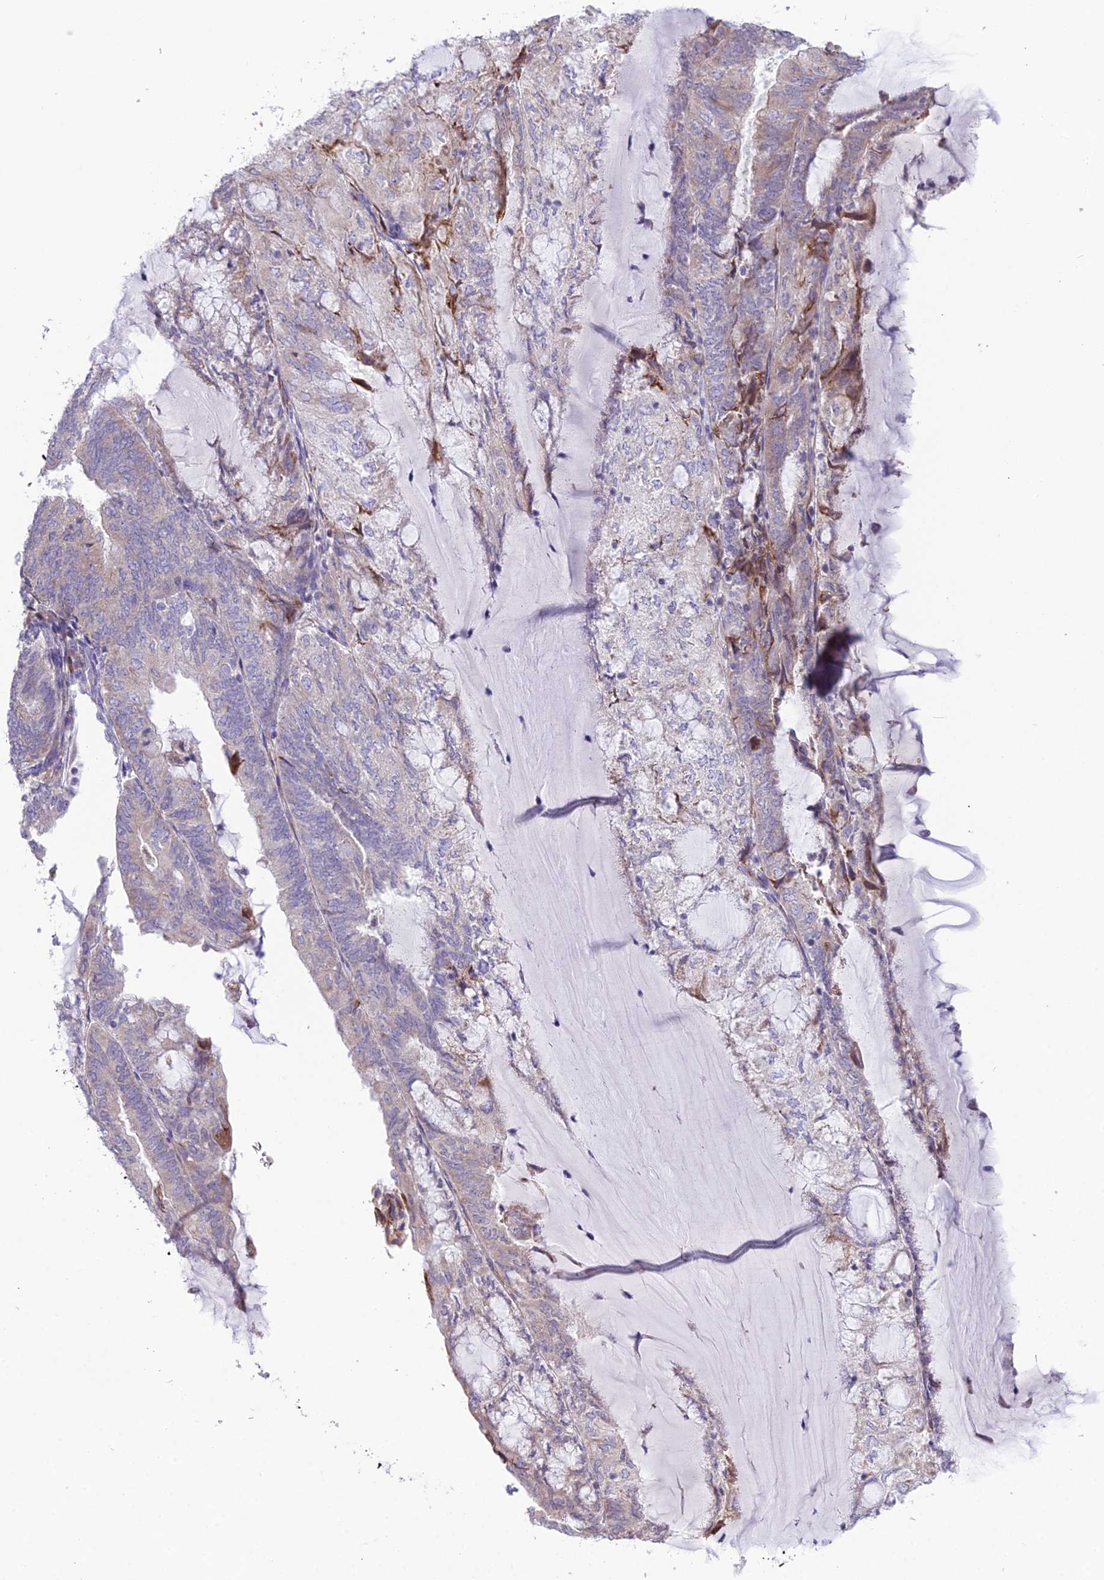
{"staining": {"intensity": "weak", "quantity": "25%-75%", "location": "cytoplasmic/membranous"}, "tissue": "endometrial cancer", "cell_type": "Tumor cells", "image_type": "cancer", "snomed": [{"axis": "morphology", "description": "Adenocarcinoma, NOS"}, {"axis": "topography", "description": "Endometrium"}], "caption": "Protein analysis of endometrial cancer (adenocarcinoma) tissue demonstrates weak cytoplasmic/membranous staining in approximately 25%-75% of tumor cells. The staining is performed using DAB brown chromogen to label protein expression. The nuclei are counter-stained blue using hematoxylin.", "gene": "RPS26", "patient": {"sex": "female", "age": 81}}